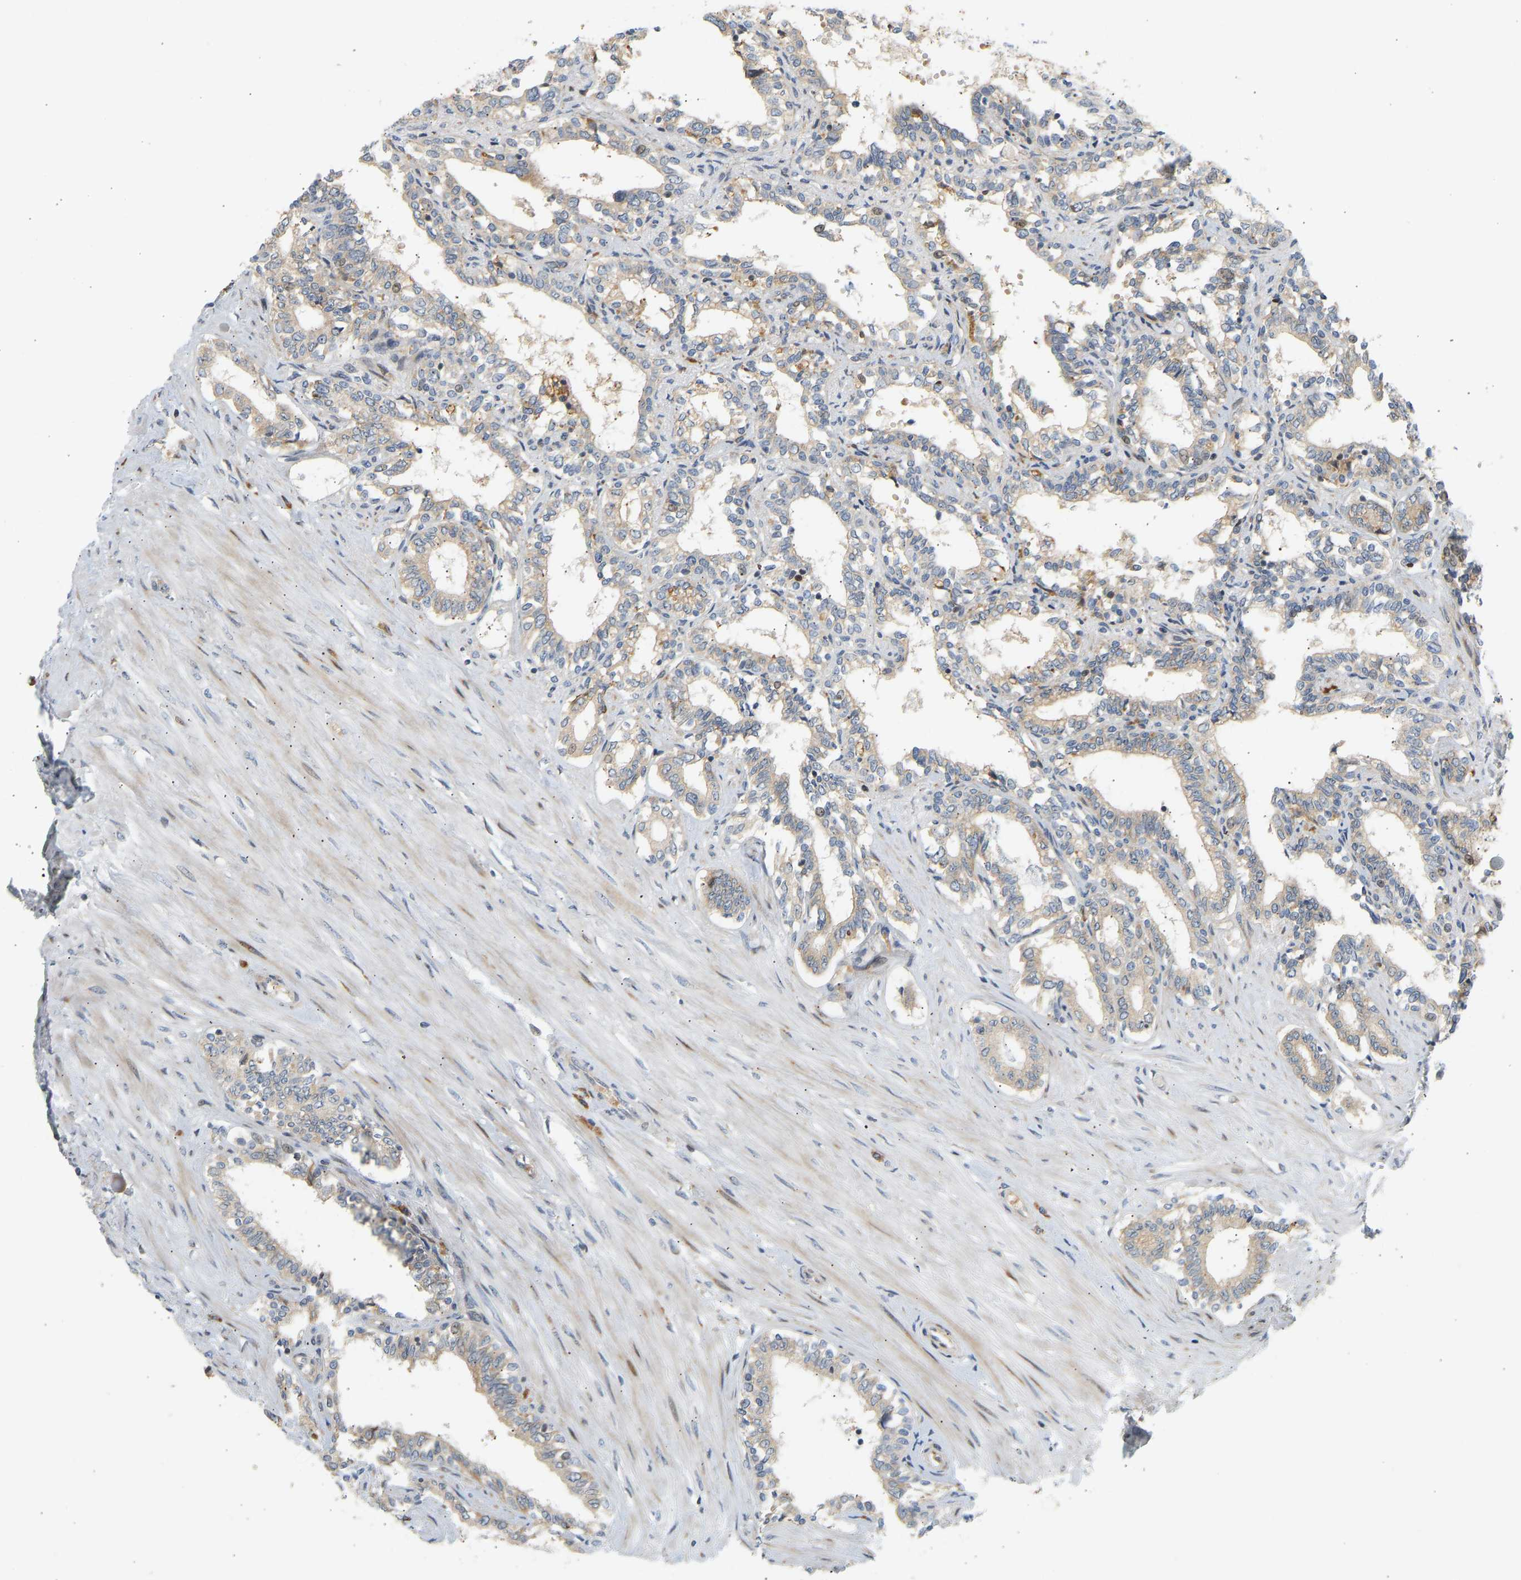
{"staining": {"intensity": "moderate", "quantity": ">75%", "location": "cytoplasmic/membranous"}, "tissue": "seminal vesicle", "cell_type": "Glandular cells", "image_type": "normal", "snomed": [{"axis": "morphology", "description": "Normal tissue, NOS"}, {"axis": "morphology", "description": "Adenocarcinoma, High grade"}, {"axis": "topography", "description": "Prostate"}, {"axis": "topography", "description": "Seminal veicle"}], "caption": "Immunohistochemistry histopathology image of normal seminal vesicle: human seminal vesicle stained using immunohistochemistry (IHC) demonstrates medium levels of moderate protein expression localized specifically in the cytoplasmic/membranous of glandular cells, appearing as a cytoplasmic/membranous brown color.", "gene": "RPS14", "patient": {"sex": "male", "age": 55}}